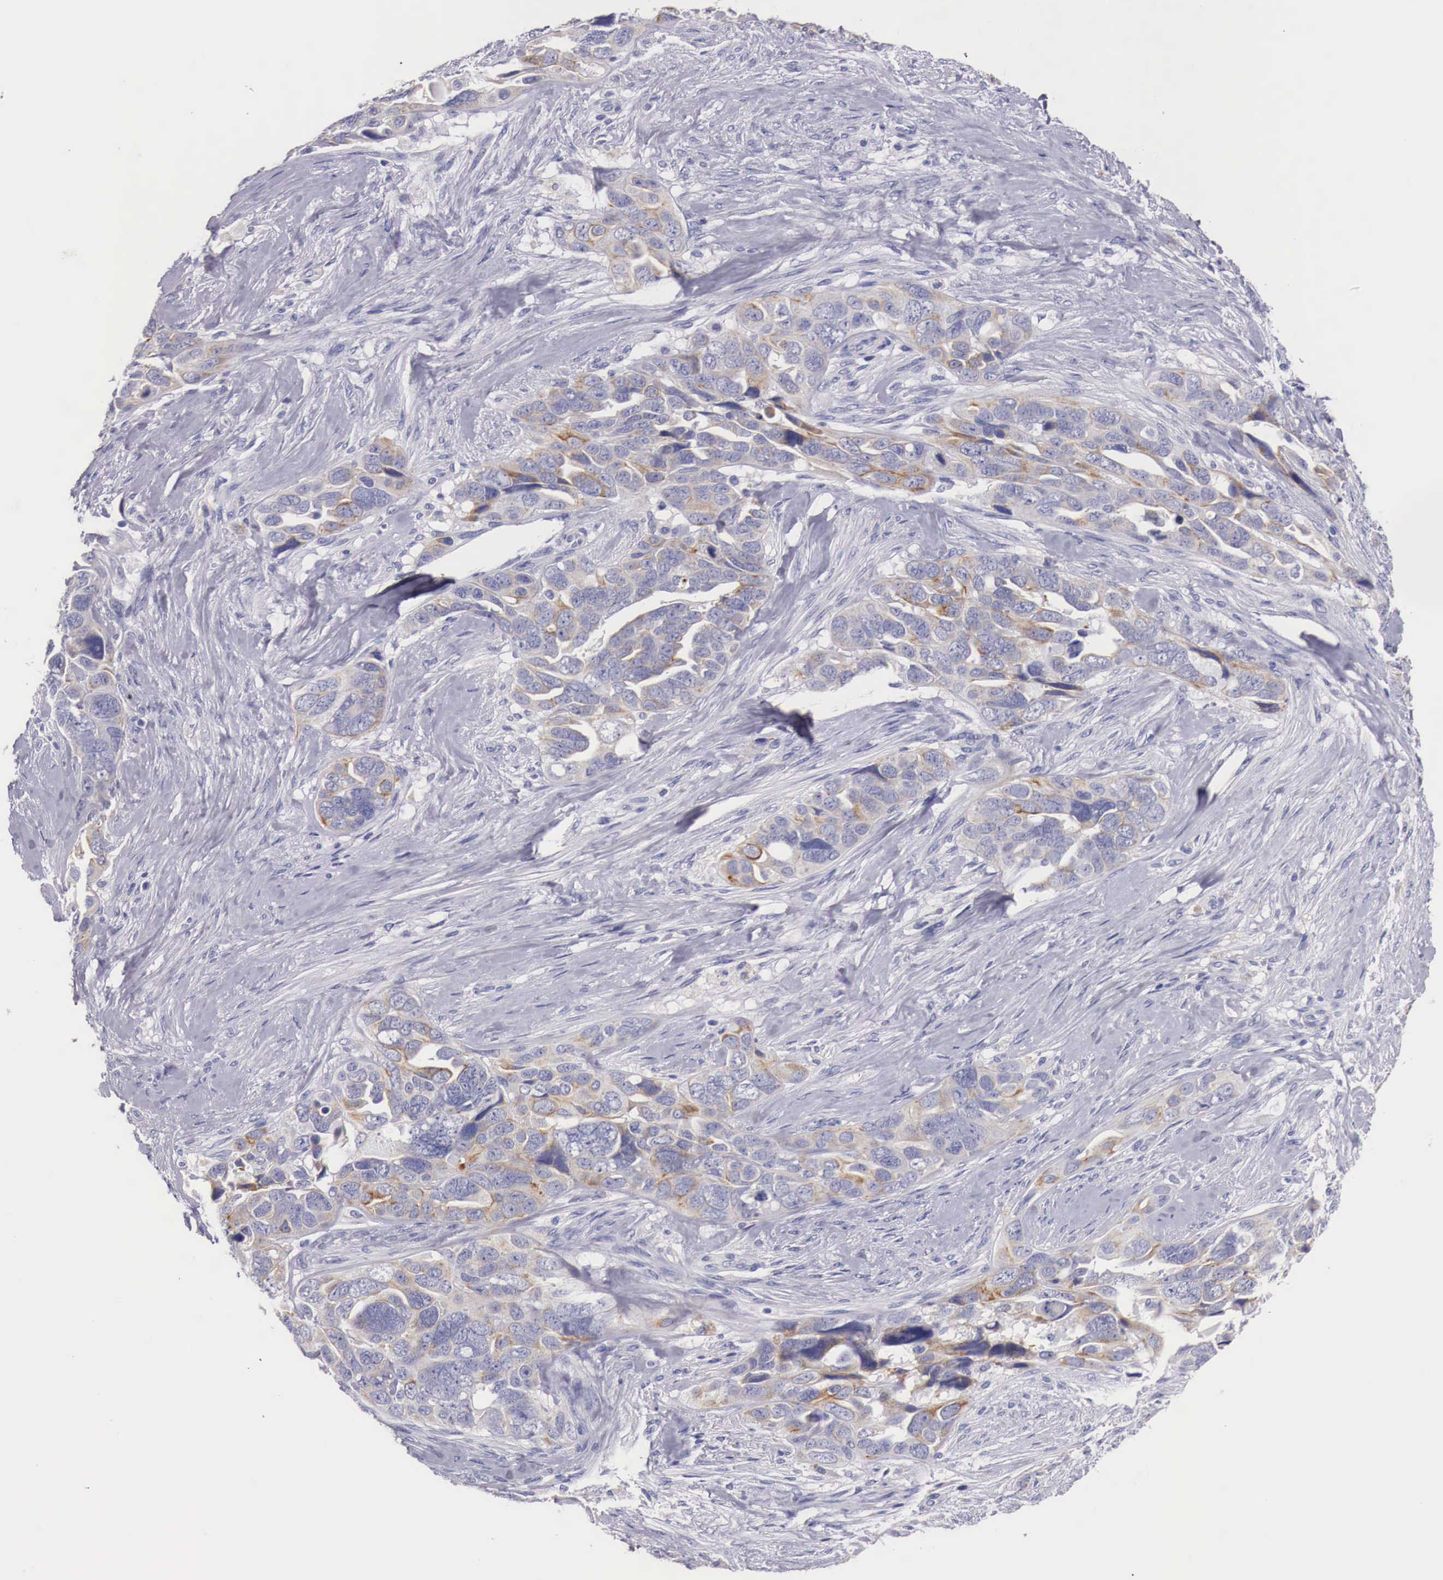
{"staining": {"intensity": "weak", "quantity": "25%-75%", "location": "cytoplasmic/membranous"}, "tissue": "ovarian cancer", "cell_type": "Tumor cells", "image_type": "cancer", "snomed": [{"axis": "morphology", "description": "Cystadenocarcinoma, serous, NOS"}, {"axis": "topography", "description": "Ovary"}], "caption": "This photomicrograph reveals immunohistochemistry staining of human ovarian cancer (serous cystadenocarcinoma), with low weak cytoplasmic/membranous expression in about 25%-75% of tumor cells.", "gene": "NREP", "patient": {"sex": "female", "age": 63}}